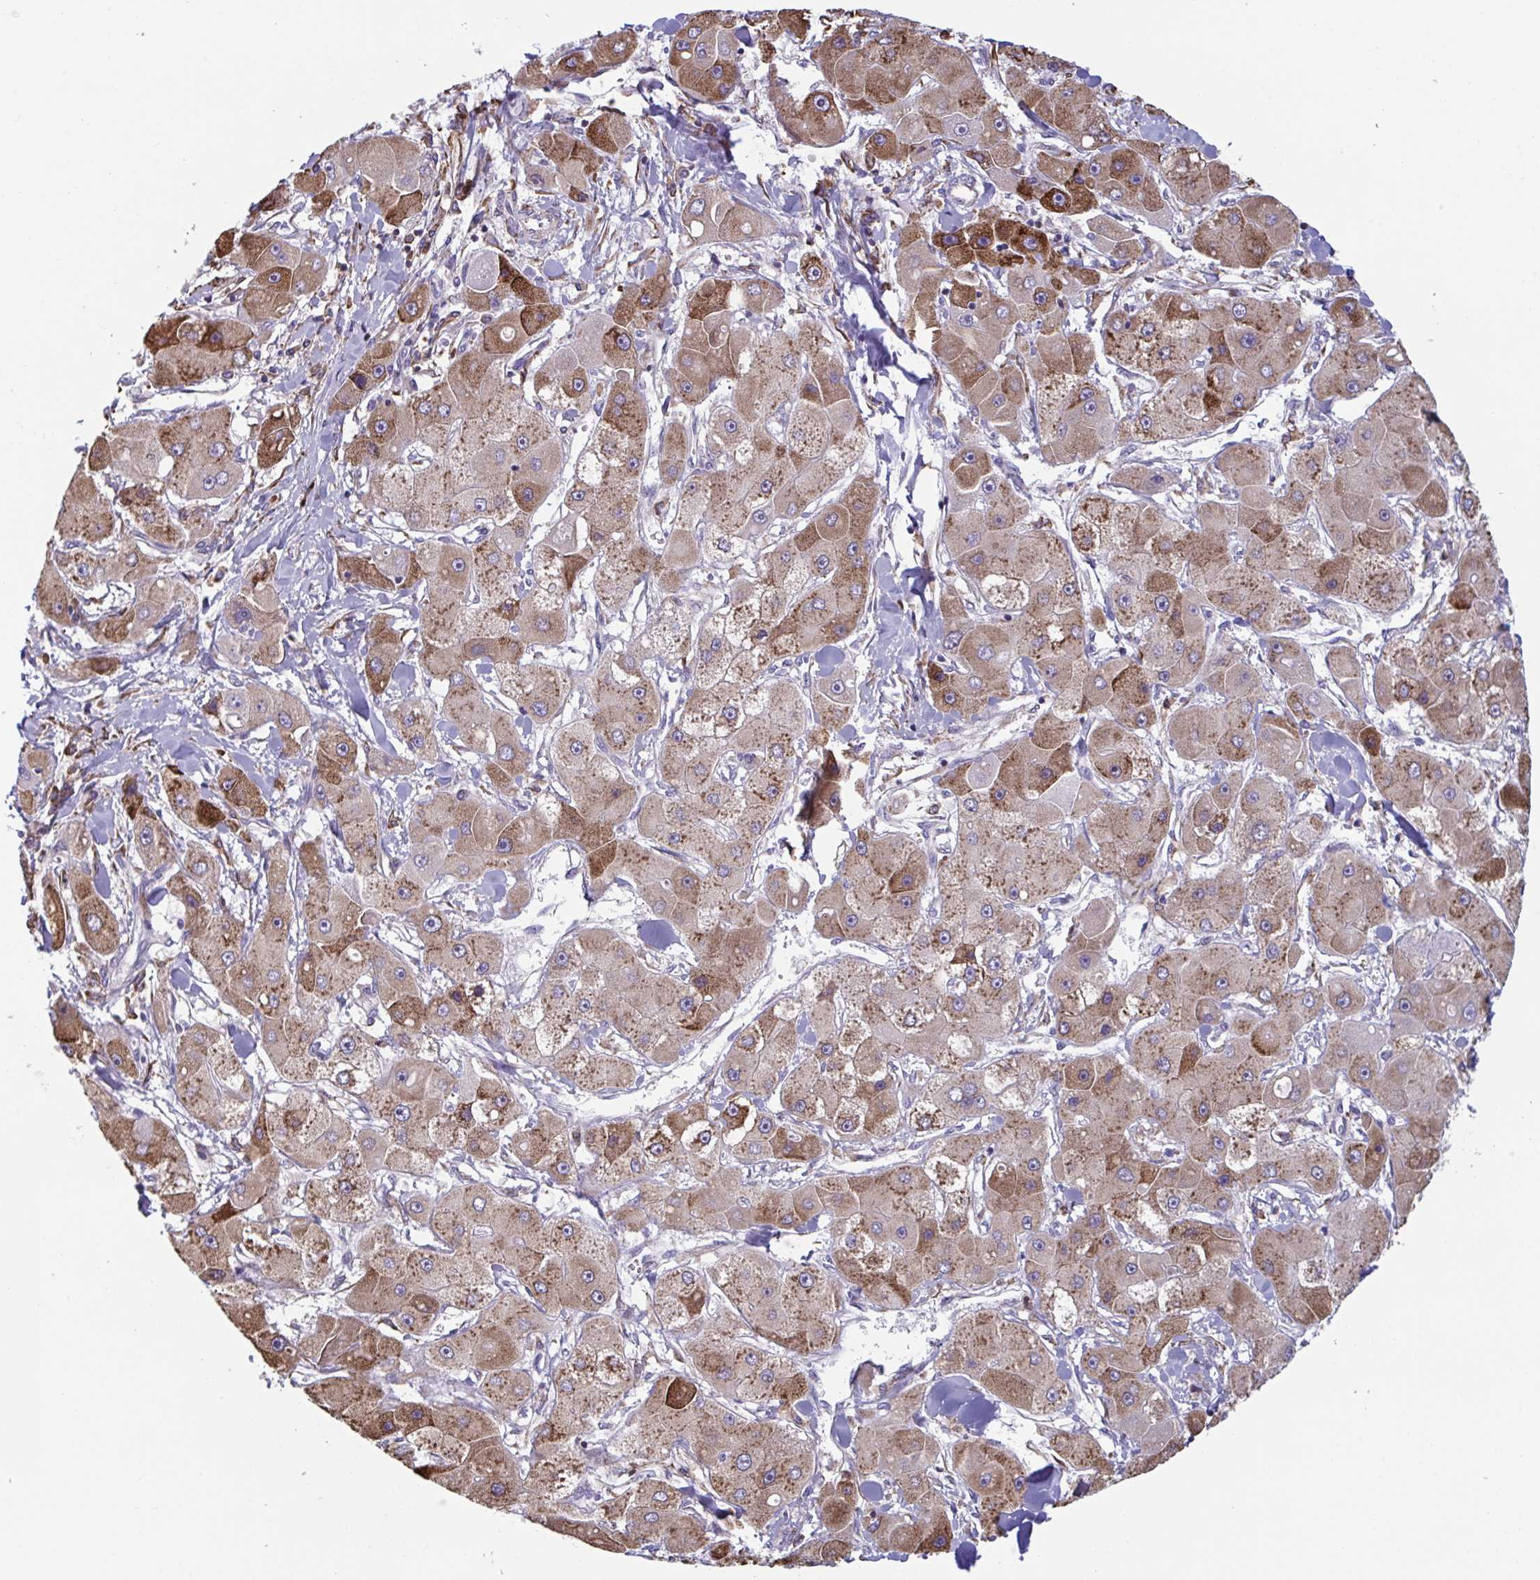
{"staining": {"intensity": "moderate", "quantity": ">75%", "location": "cytoplasmic/membranous"}, "tissue": "liver cancer", "cell_type": "Tumor cells", "image_type": "cancer", "snomed": [{"axis": "morphology", "description": "Carcinoma, Hepatocellular, NOS"}, {"axis": "topography", "description": "Liver"}], "caption": "The micrograph displays immunohistochemical staining of hepatocellular carcinoma (liver). There is moderate cytoplasmic/membranous positivity is appreciated in about >75% of tumor cells.", "gene": "PEAK3", "patient": {"sex": "male", "age": 24}}